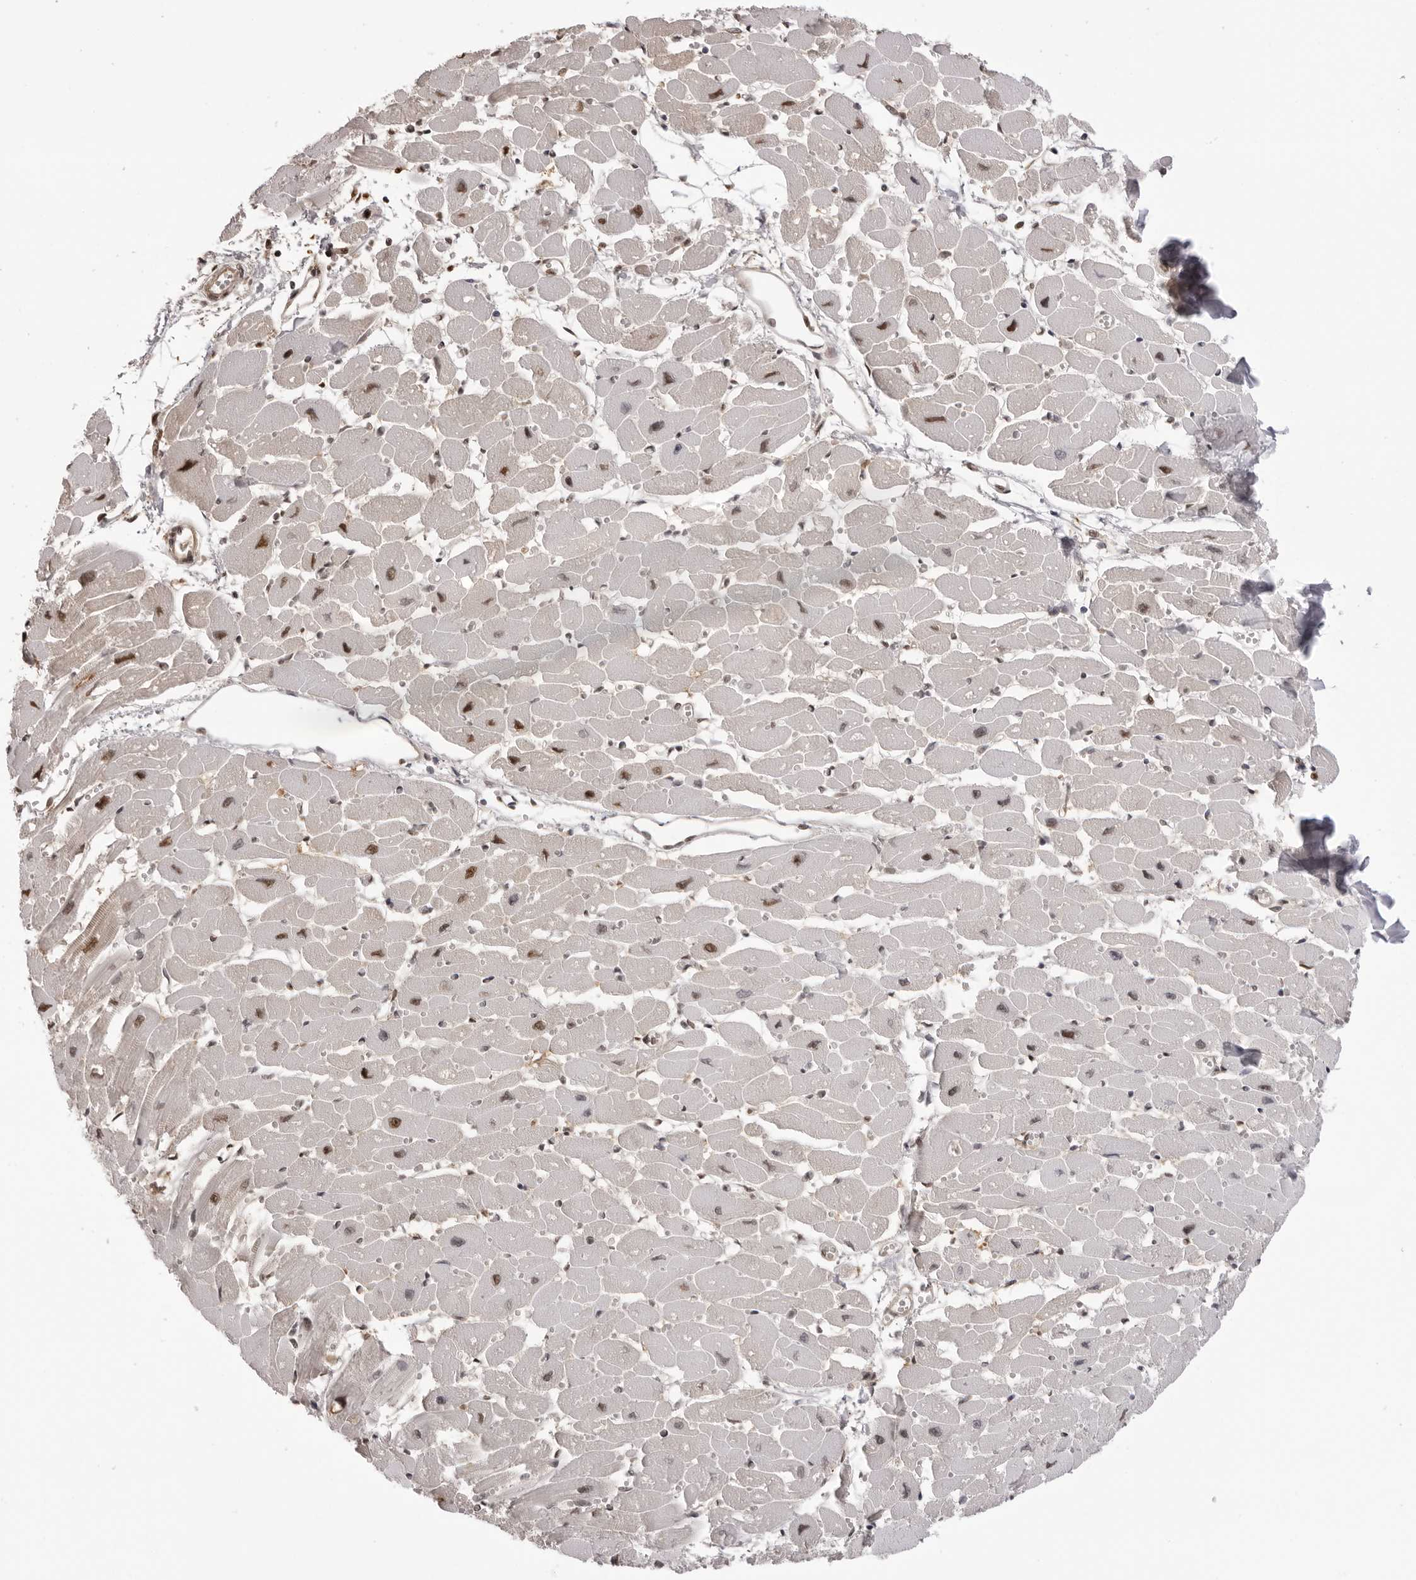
{"staining": {"intensity": "moderate", "quantity": "25%-75%", "location": "cytoplasmic/membranous,nuclear"}, "tissue": "heart muscle", "cell_type": "Cardiomyocytes", "image_type": "normal", "snomed": [{"axis": "morphology", "description": "Normal tissue, NOS"}, {"axis": "topography", "description": "Heart"}], "caption": "A brown stain highlights moderate cytoplasmic/membranous,nuclear expression of a protein in cardiomyocytes of normal human heart muscle.", "gene": "HSPA4", "patient": {"sex": "female", "age": 54}}